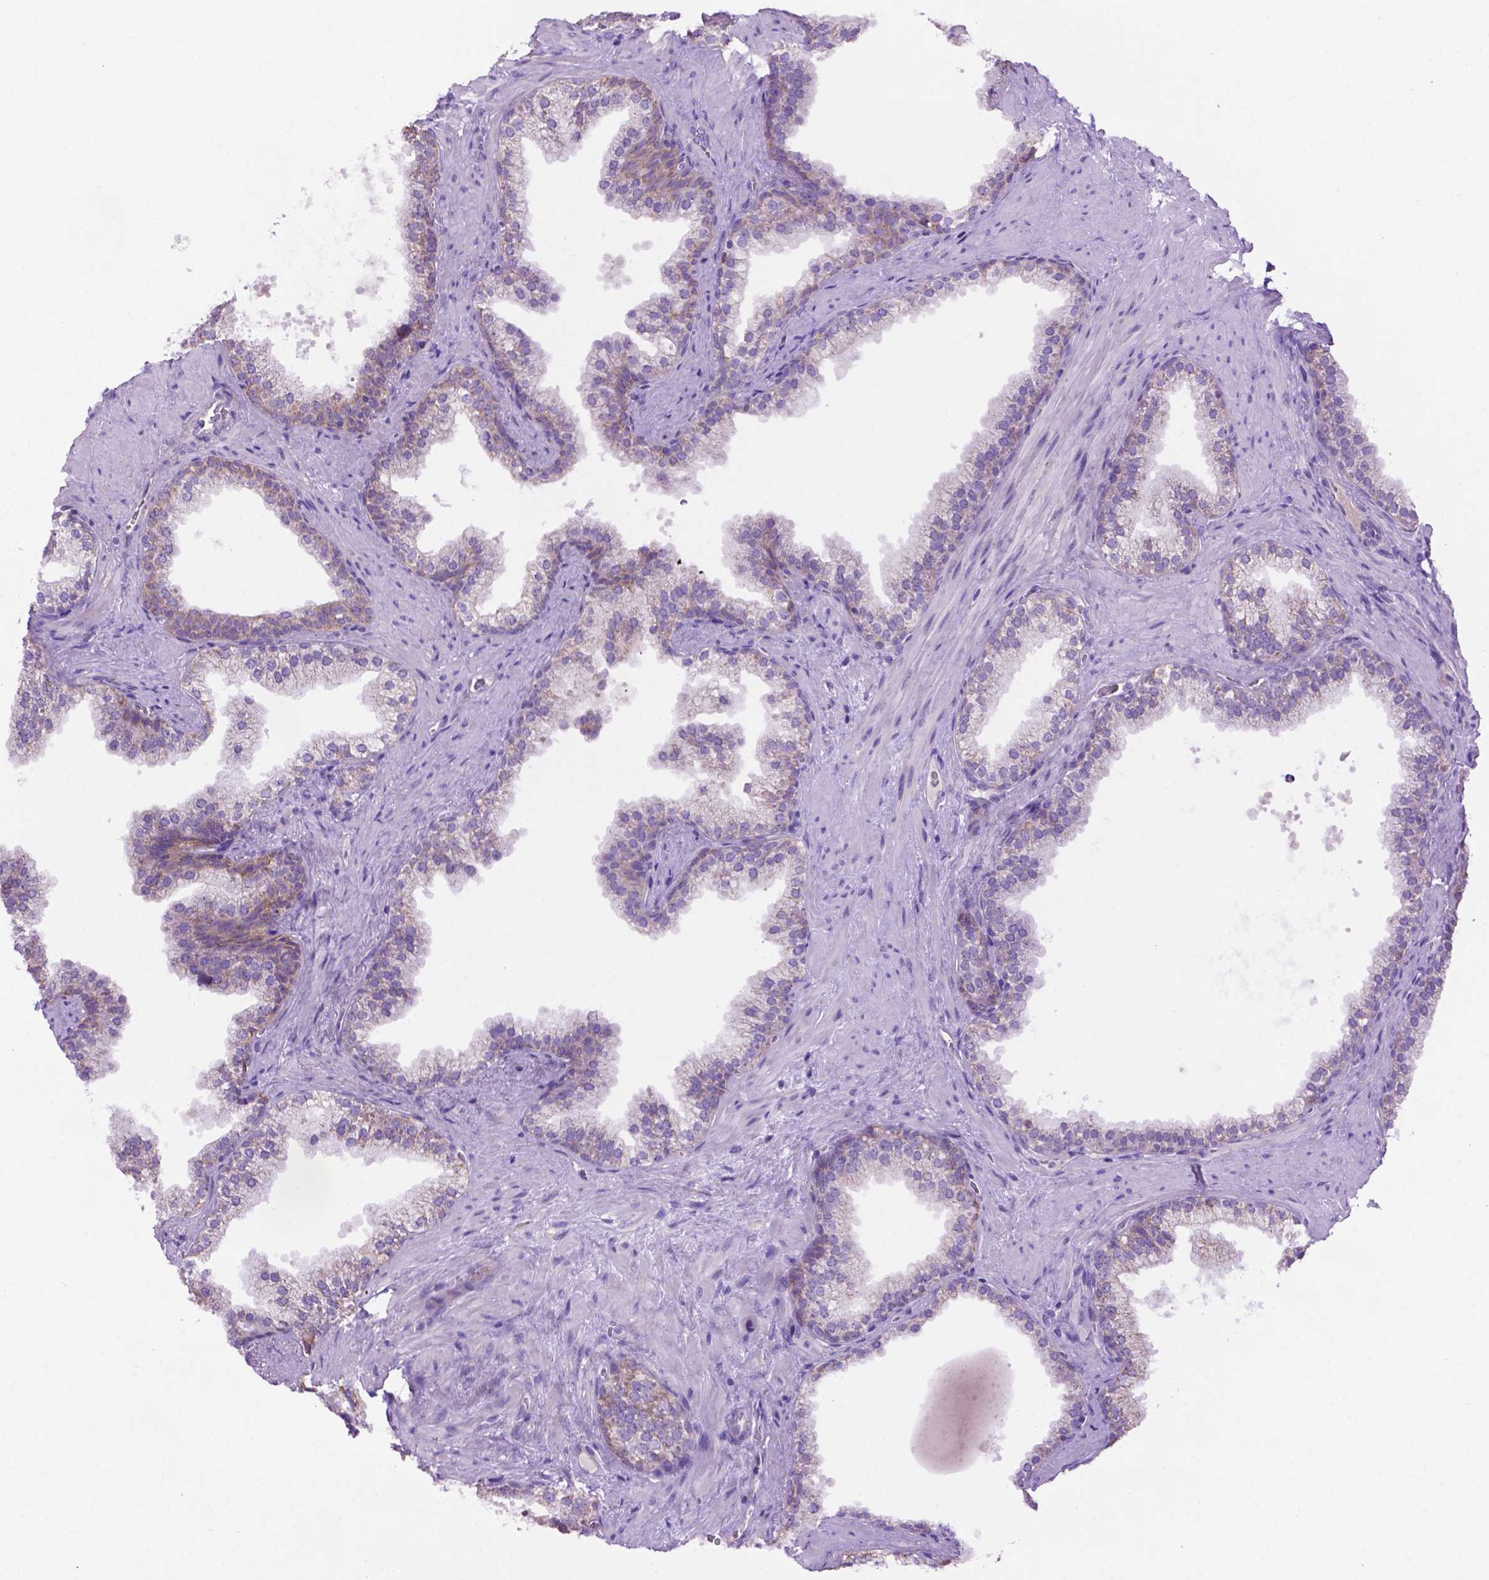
{"staining": {"intensity": "weak", "quantity": "25%-75%", "location": "cytoplasmic/membranous"}, "tissue": "prostate", "cell_type": "Glandular cells", "image_type": "normal", "snomed": [{"axis": "morphology", "description": "Normal tissue, NOS"}, {"axis": "topography", "description": "Prostate"}], "caption": "Prostate stained with DAB IHC demonstrates low levels of weak cytoplasmic/membranous staining in about 25%-75% of glandular cells.", "gene": "PHYHIP", "patient": {"sex": "male", "age": 79}}